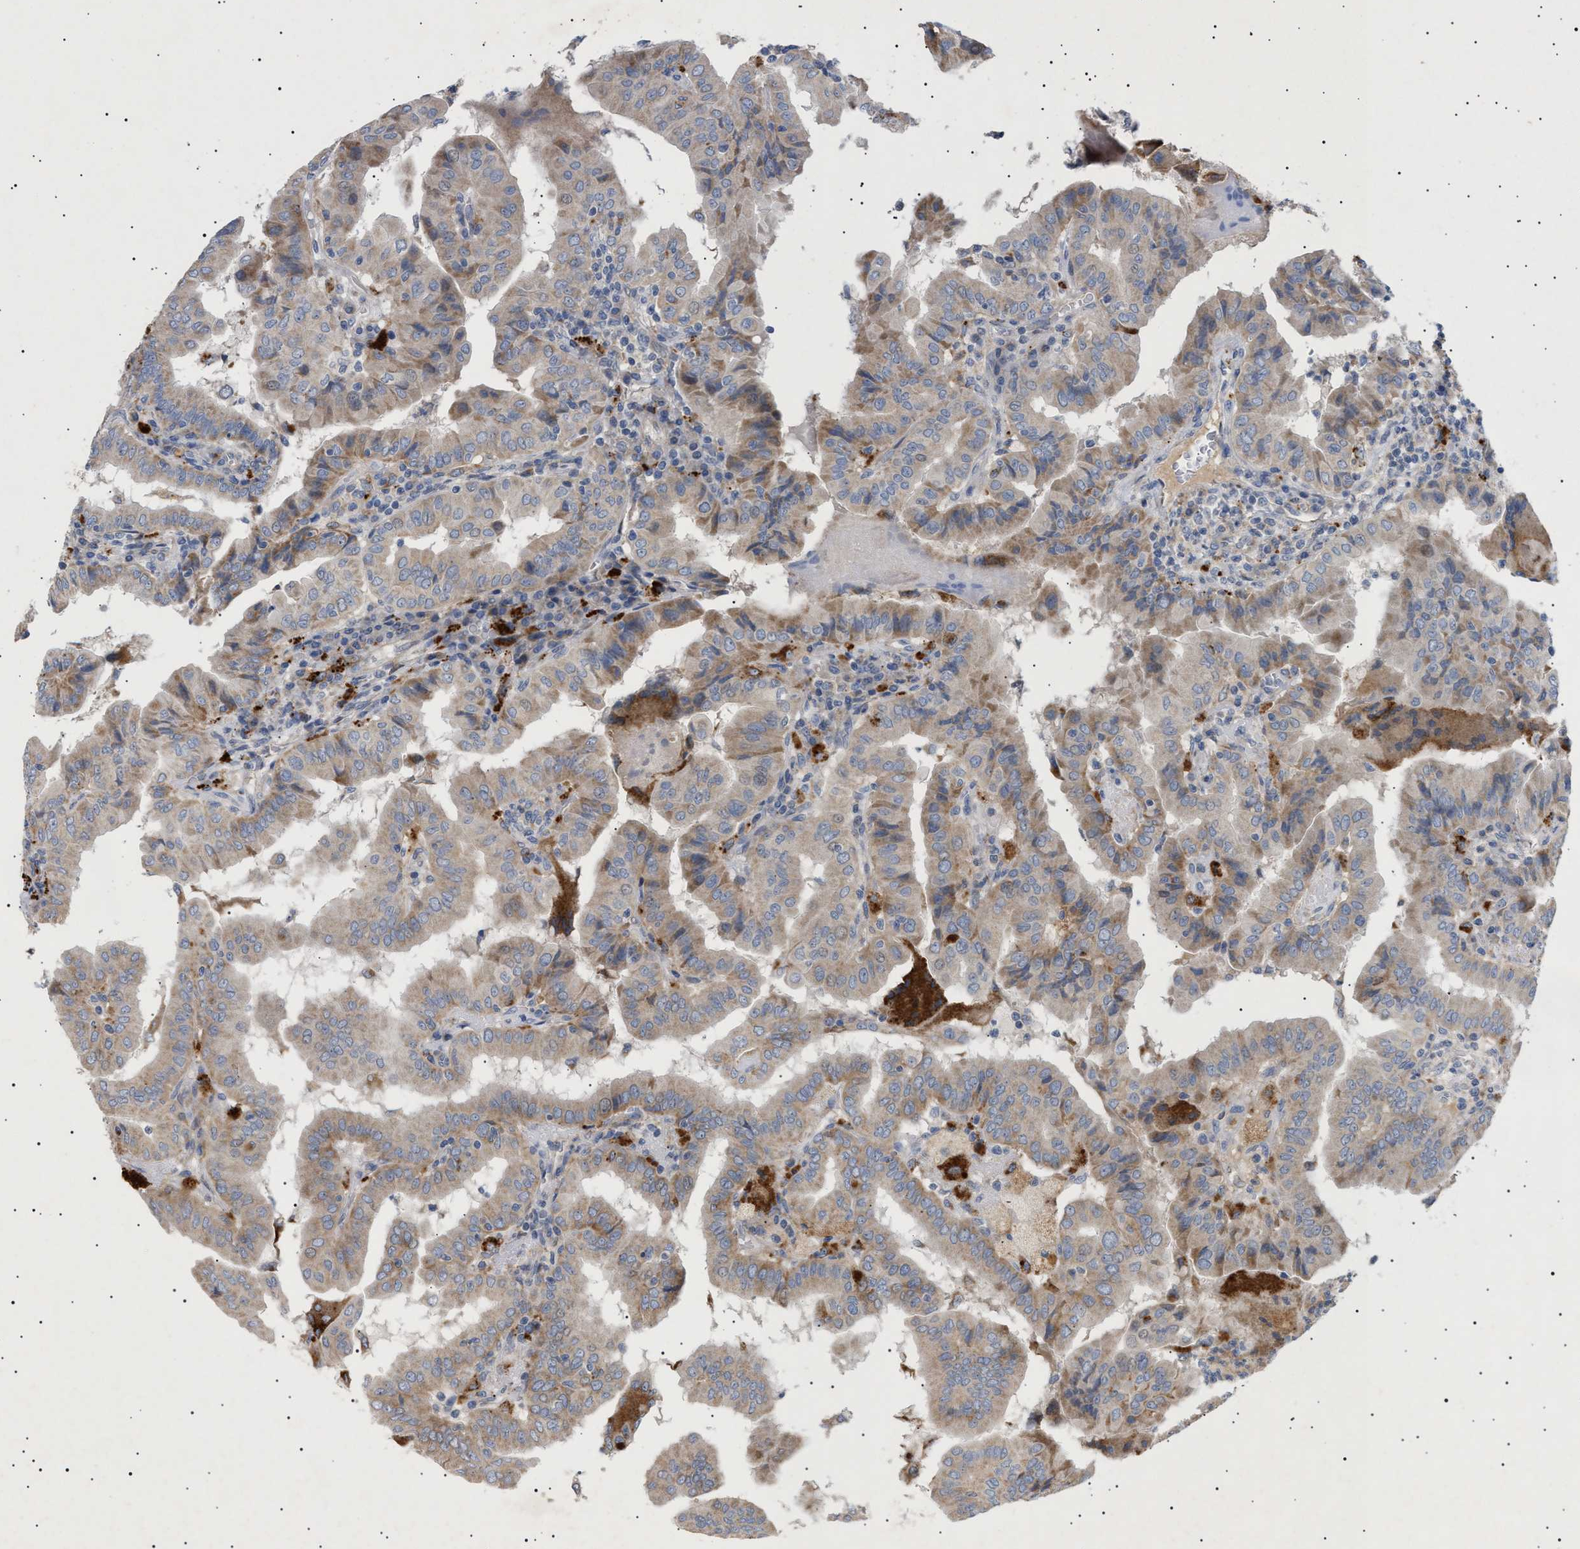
{"staining": {"intensity": "moderate", "quantity": "25%-75%", "location": "cytoplasmic/membranous"}, "tissue": "thyroid cancer", "cell_type": "Tumor cells", "image_type": "cancer", "snomed": [{"axis": "morphology", "description": "Papillary adenocarcinoma, NOS"}, {"axis": "topography", "description": "Thyroid gland"}], "caption": "IHC image of thyroid cancer (papillary adenocarcinoma) stained for a protein (brown), which demonstrates medium levels of moderate cytoplasmic/membranous staining in approximately 25%-75% of tumor cells.", "gene": "SIRT5", "patient": {"sex": "male", "age": 33}}